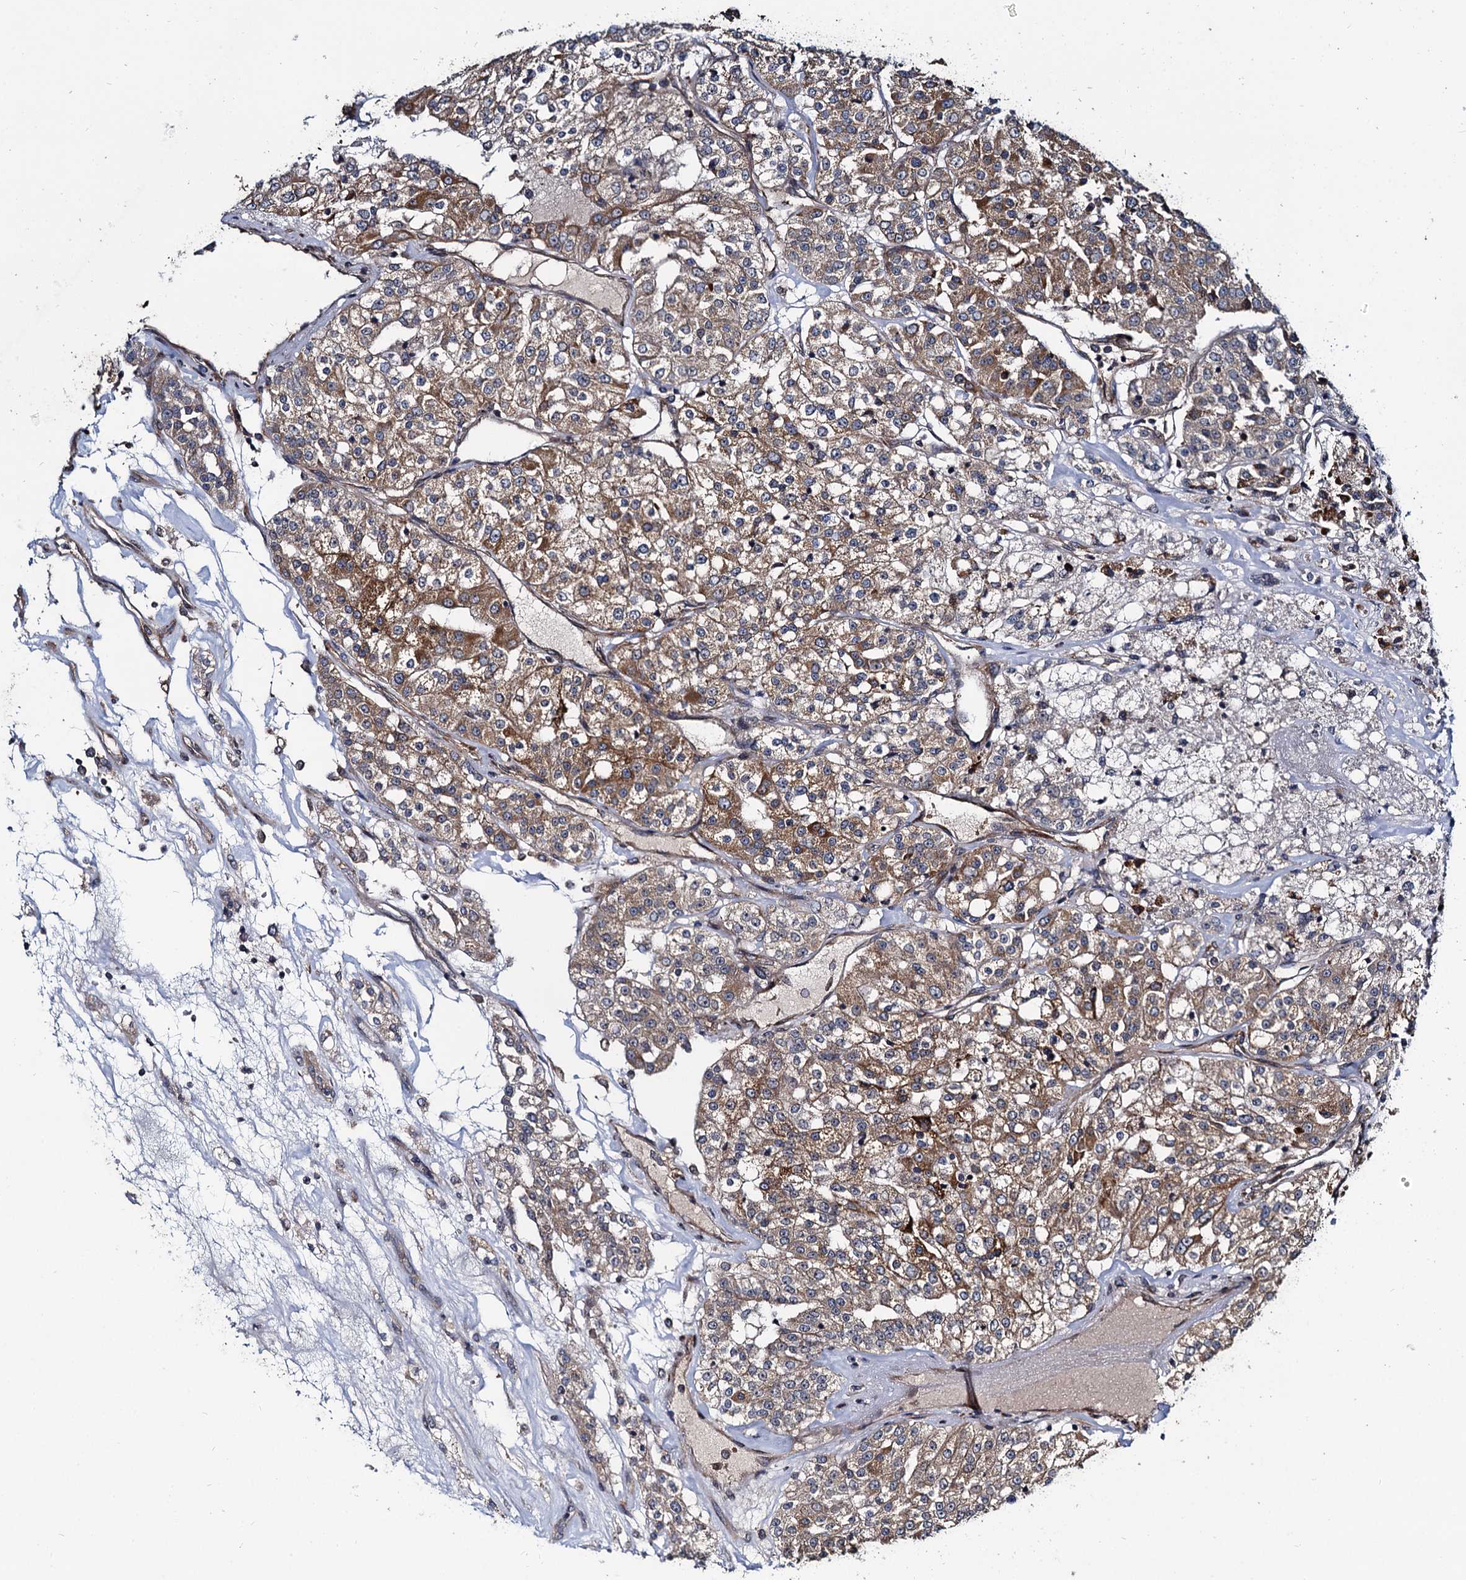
{"staining": {"intensity": "moderate", "quantity": ">75%", "location": "cytoplasmic/membranous"}, "tissue": "renal cancer", "cell_type": "Tumor cells", "image_type": "cancer", "snomed": [{"axis": "morphology", "description": "Adenocarcinoma, NOS"}, {"axis": "topography", "description": "Kidney"}], "caption": "DAB (3,3'-diaminobenzidine) immunohistochemical staining of adenocarcinoma (renal) shows moderate cytoplasmic/membranous protein positivity in approximately >75% of tumor cells. (DAB (3,3'-diaminobenzidine) IHC with brightfield microscopy, high magnification).", "gene": "ARHGAP42", "patient": {"sex": "female", "age": 63}}